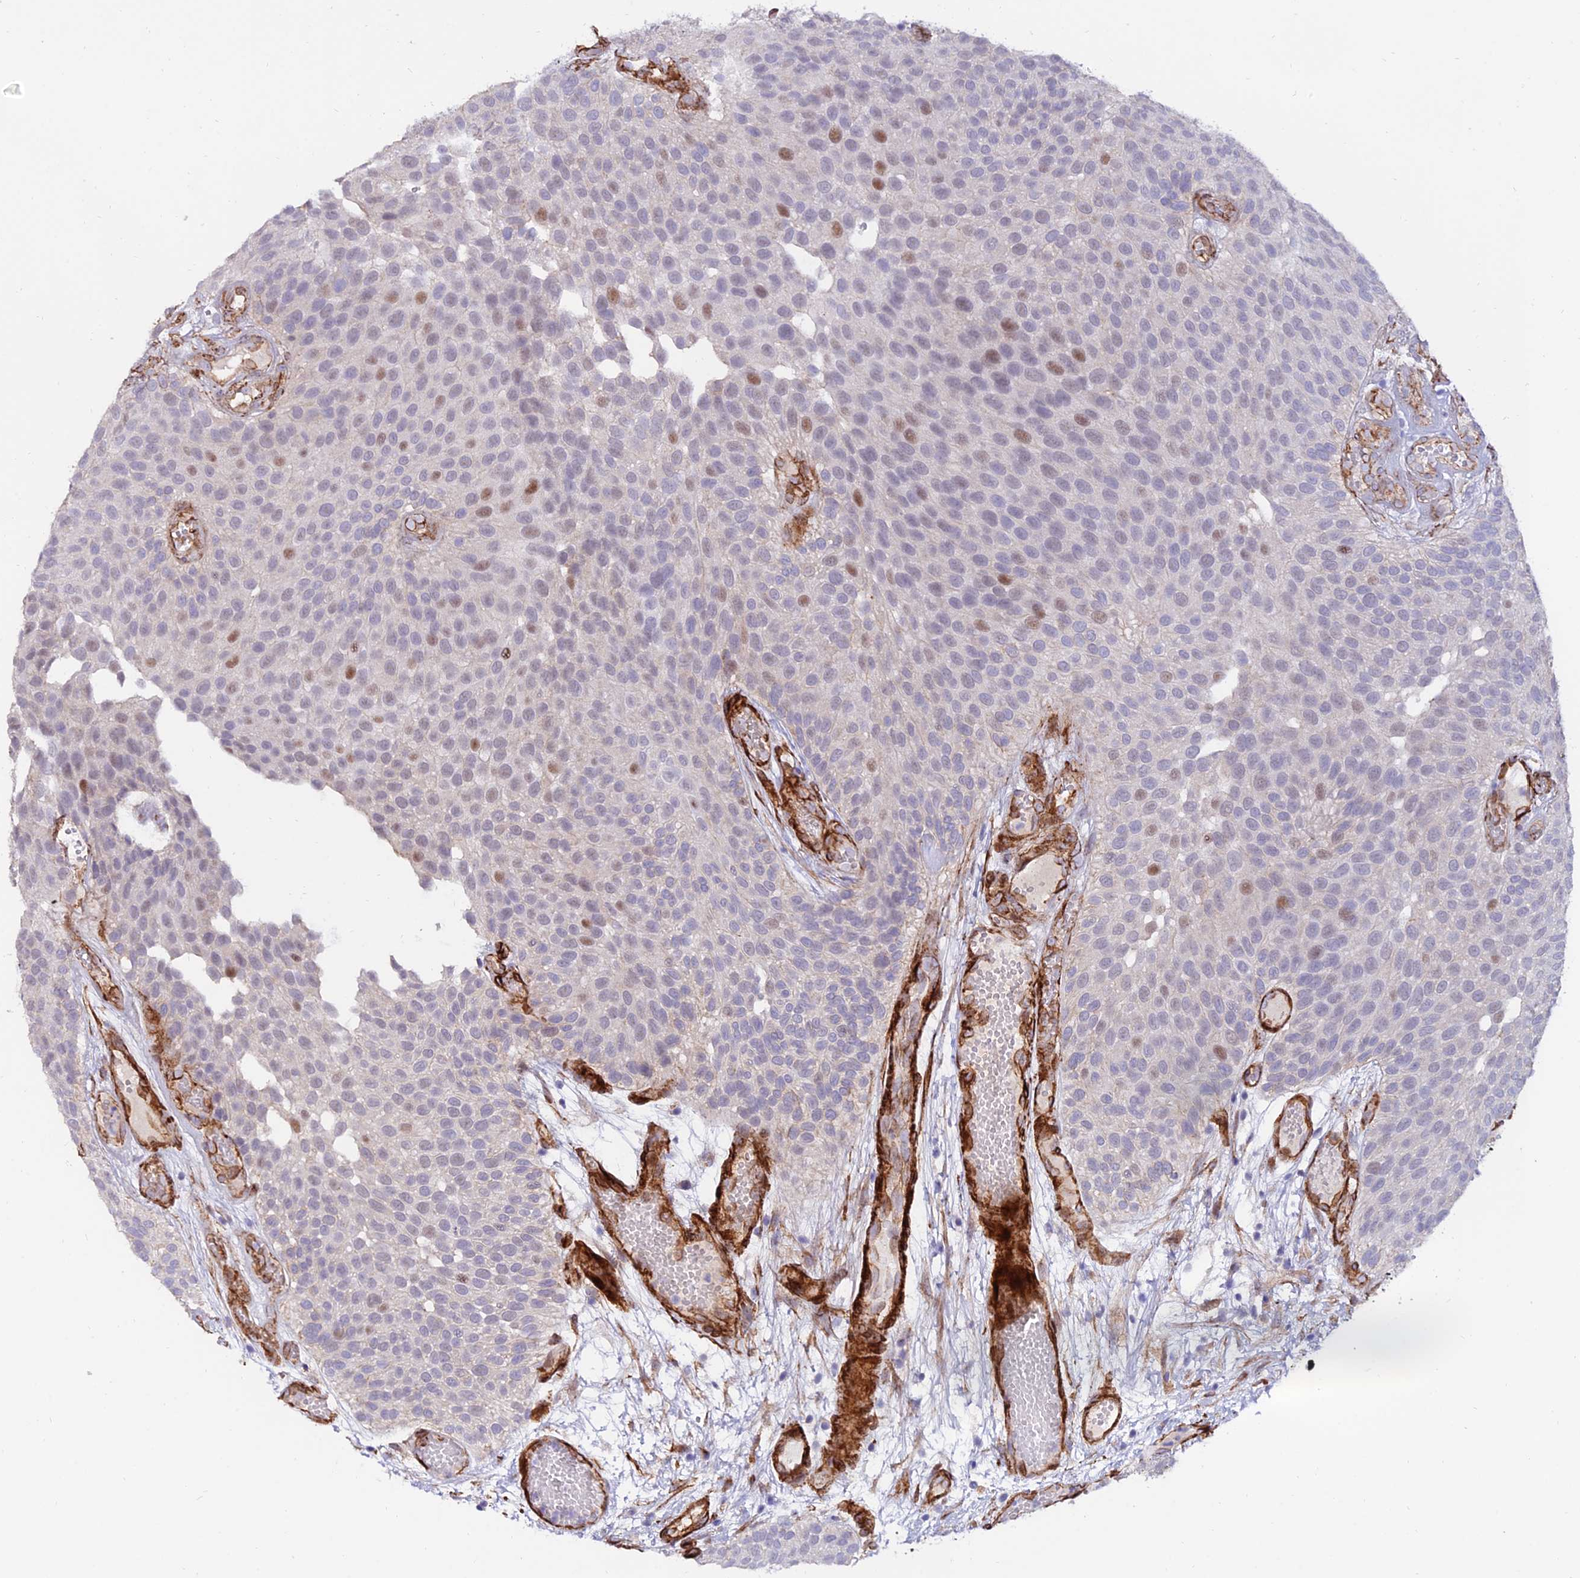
{"staining": {"intensity": "moderate", "quantity": "<25%", "location": "nuclear"}, "tissue": "urothelial cancer", "cell_type": "Tumor cells", "image_type": "cancer", "snomed": [{"axis": "morphology", "description": "Urothelial carcinoma, Low grade"}, {"axis": "topography", "description": "Urinary bladder"}], "caption": "About <25% of tumor cells in urothelial carcinoma (low-grade) exhibit moderate nuclear protein staining as visualized by brown immunohistochemical staining.", "gene": "ALDH3B2", "patient": {"sex": "male", "age": 89}}